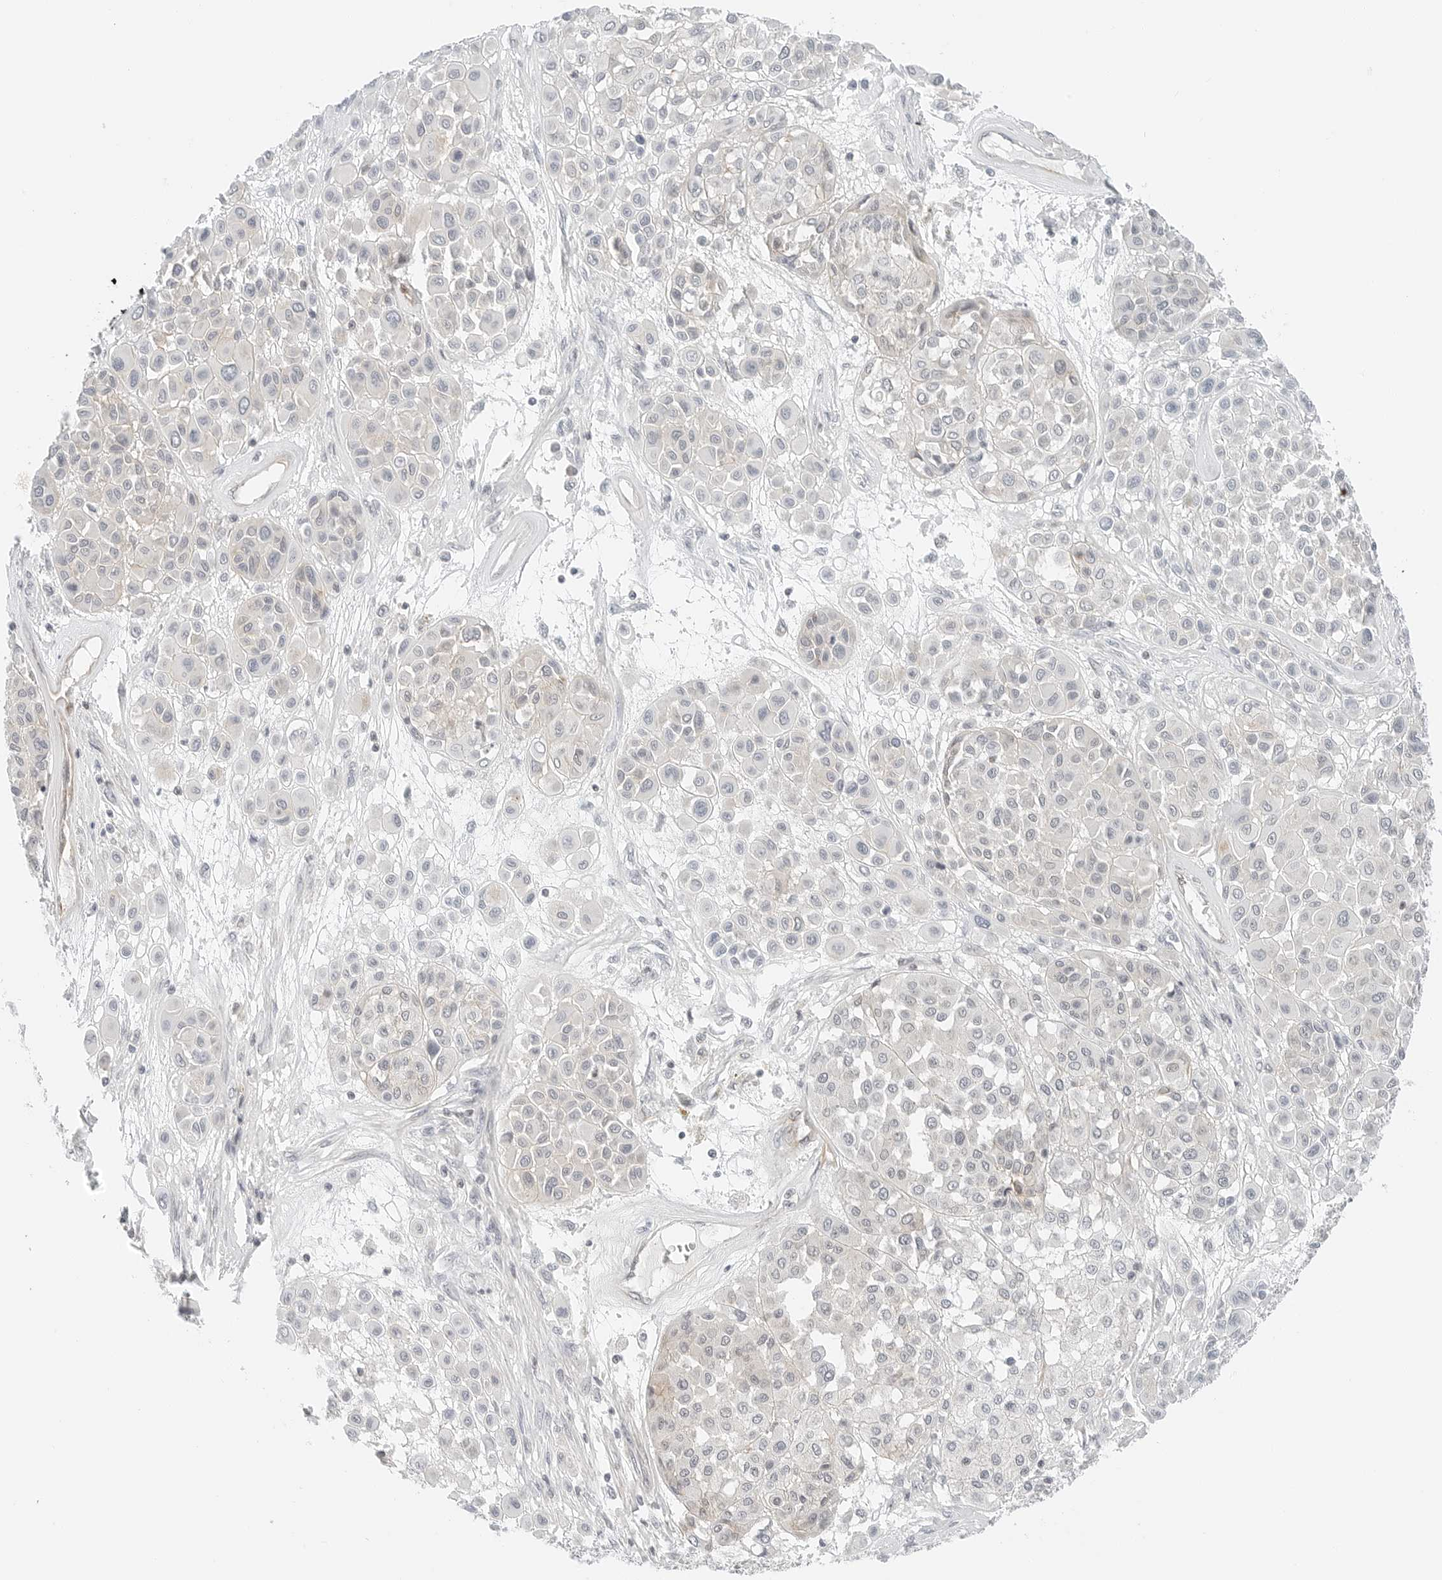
{"staining": {"intensity": "negative", "quantity": "none", "location": "none"}, "tissue": "melanoma", "cell_type": "Tumor cells", "image_type": "cancer", "snomed": [{"axis": "morphology", "description": "Malignant melanoma, Metastatic site"}, {"axis": "topography", "description": "Soft tissue"}], "caption": "This is an immunohistochemistry image of malignant melanoma (metastatic site). There is no staining in tumor cells.", "gene": "IQCC", "patient": {"sex": "male", "age": 41}}